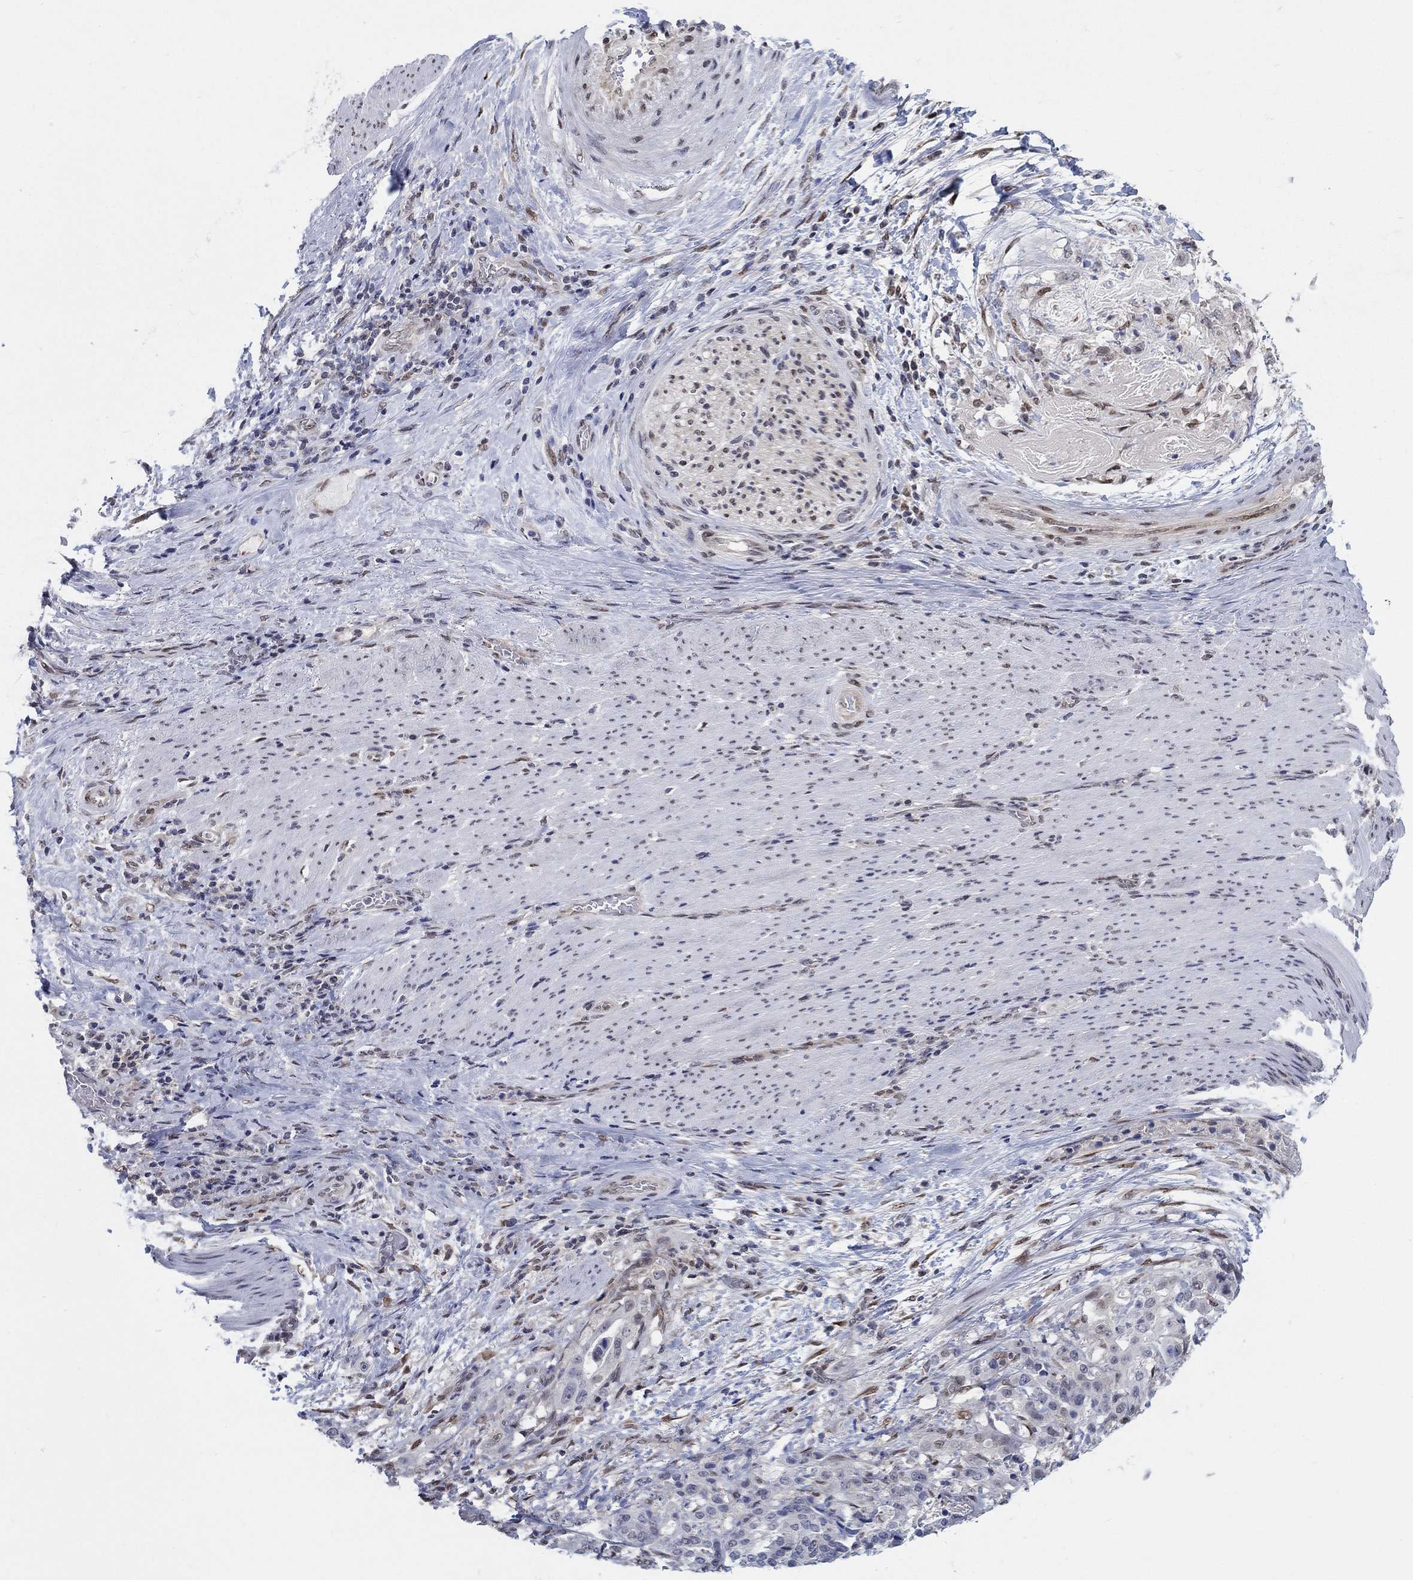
{"staining": {"intensity": "negative", "quantity": "none", "location": "none"}, "tissue": "stomach cancer", "cell_type": "Tumor cells", "image_type": "cancer", "snomed": [{"axis": "morphology", "description": "Adenocarcinoma, NOS"}, {"axis": "topography", "description": "Stomach"}], "caption": "Protein analysis of stomach cancer demonstrates no significant positivity in tumor cells. Nuclei are stained in blue.", "gene": "CENPE", "patient": {"sex": "male", "age": 48}}